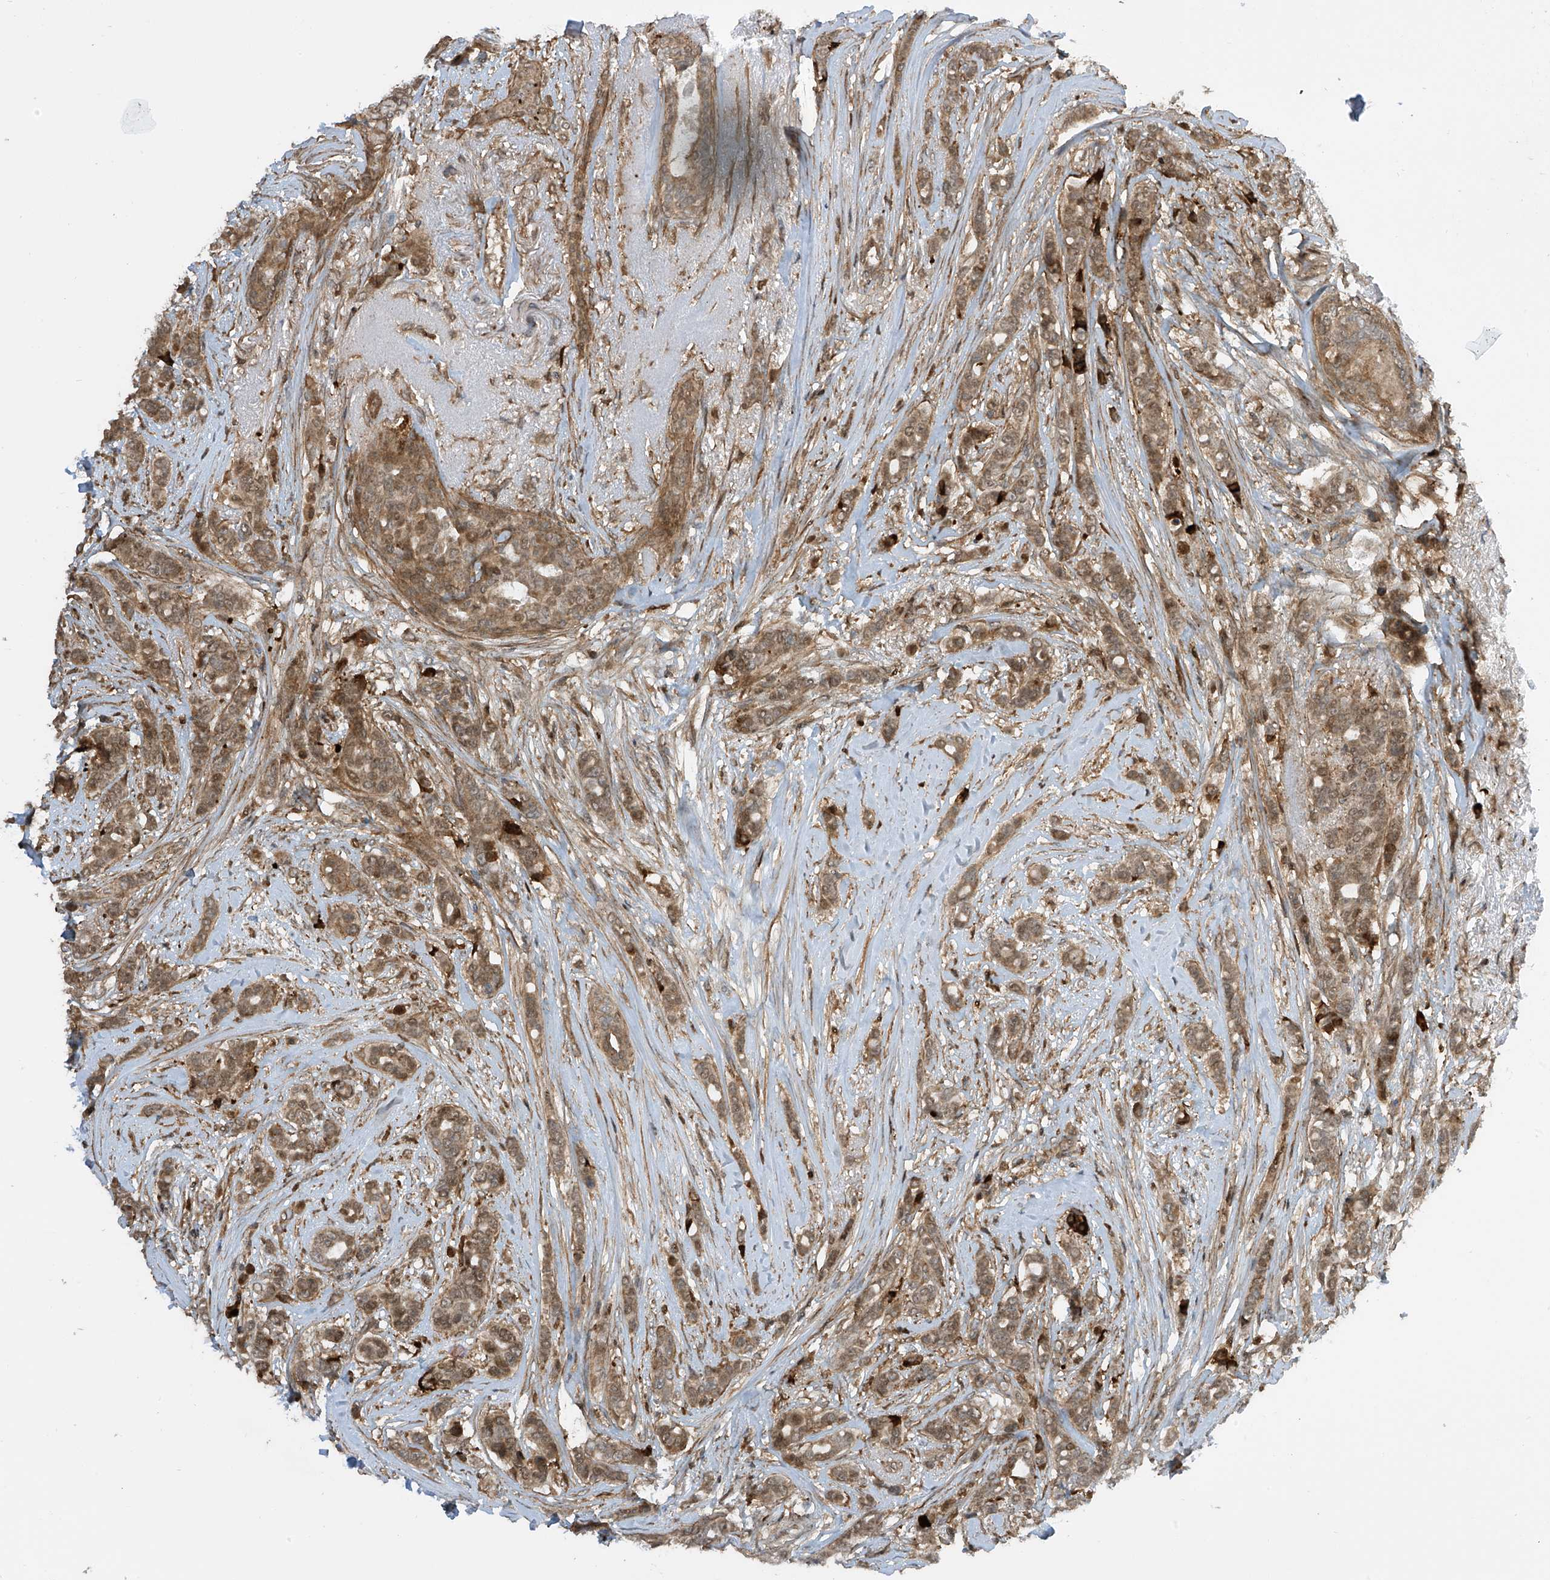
{"staining": {"intensity": "moderate", "quantity": ">75%", "location": "cytoplasmic/membranous,nuclear"}, "tissue": "breast cancer", "cell_type": "Tumor cells", "image_type": "cancer", "snomed": [{"axis": "morphology", "description": "Lobular carcinoma"}, {"axis": "topography", "description": "Breast"}], "caption": "Immunohistochemistry (DAB (3,3'-diaminobenzidine)) staining of lobular carcinoma (breast) exhibits moderate cytoplasmic/membranous and nuclear protein expression in about >75% of tumor cells.", "gene": "ATAD2B", "patient": {"sex": "female", "age": 51}}